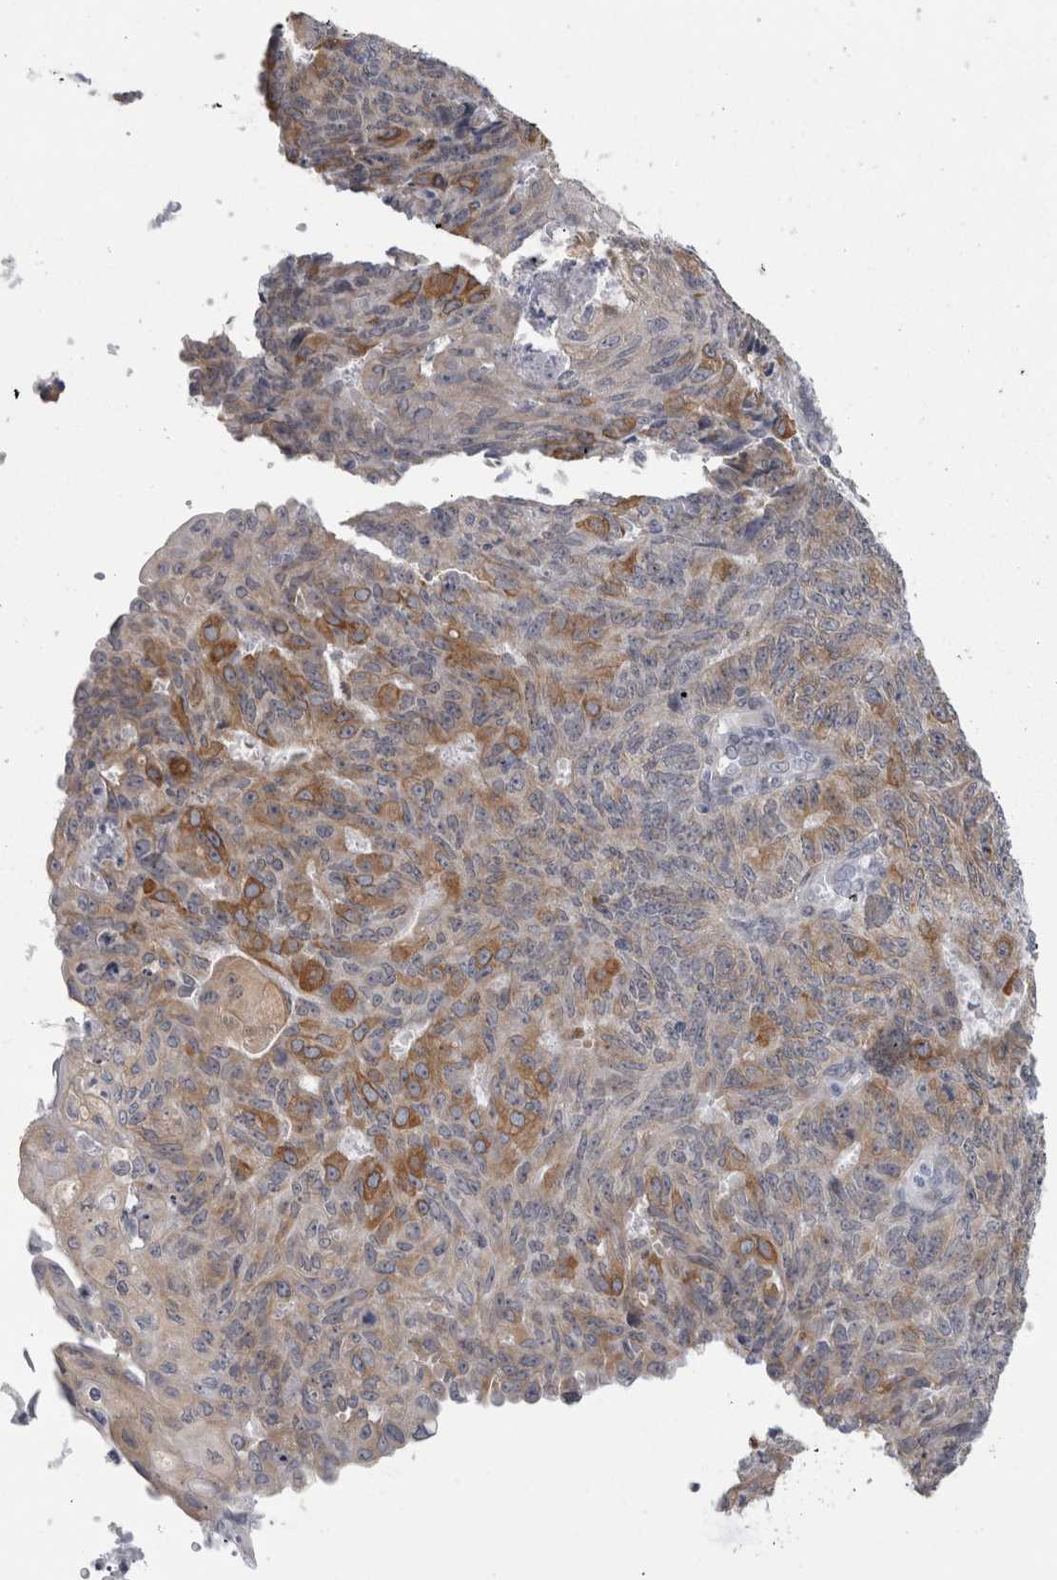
{"staining": {"intensity": "moderate", "quantity": ">75%", "location": "cytoplasmic/membranous"}, "tissue": "endometrial cancer", "cell_type": "Tumor cells", "image_type": "cancer", "snomed": [{"axis": "morphology", "description": "Adenocarcinoma, NOS"}, {"axis": "topography", "description": "Endometrium"}], "caption": "Adenocarcinoma (endometrial) stained with a protein marker reveals moderate staining in tumor cells.", "gene": "TMEM242", "patient": {"sex": "female", "age": 32}}